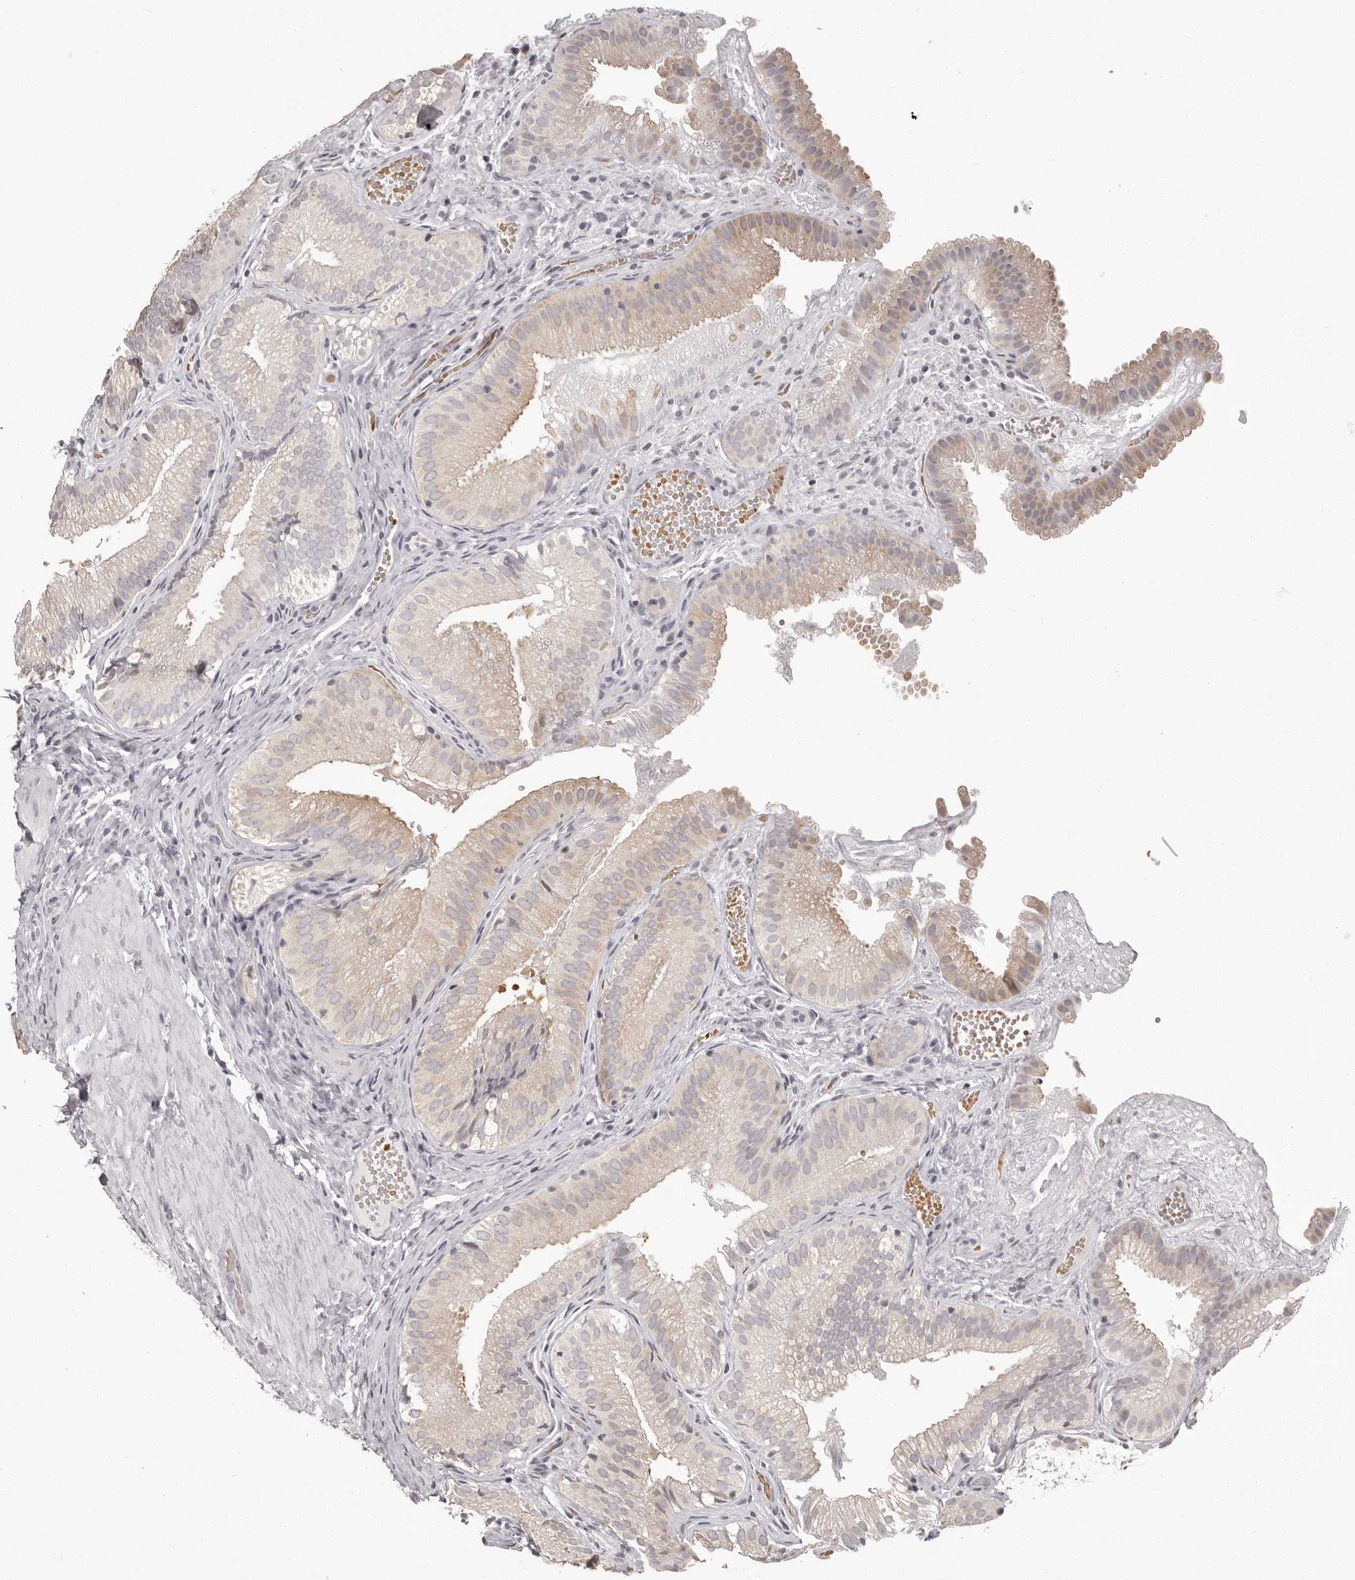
{"staining": {"intensity": "weak", "quantity": "<25%", "location": "cytoplasmic/membranous"}, "tissue": "gallbladder", "cell_type": "Glandular cells", "image_type": "normal", "snomed": [{"axis": "morphology", "description": "Normal tissue, NOS"}, {"axis": "topography", "description": "Gallbladder"}], "caption": "IHC of unremarkable gallbladder shows no positivity in glandular cells.", "gene": "C8orf74", "patient": {"sex": "female", "age": 30}}